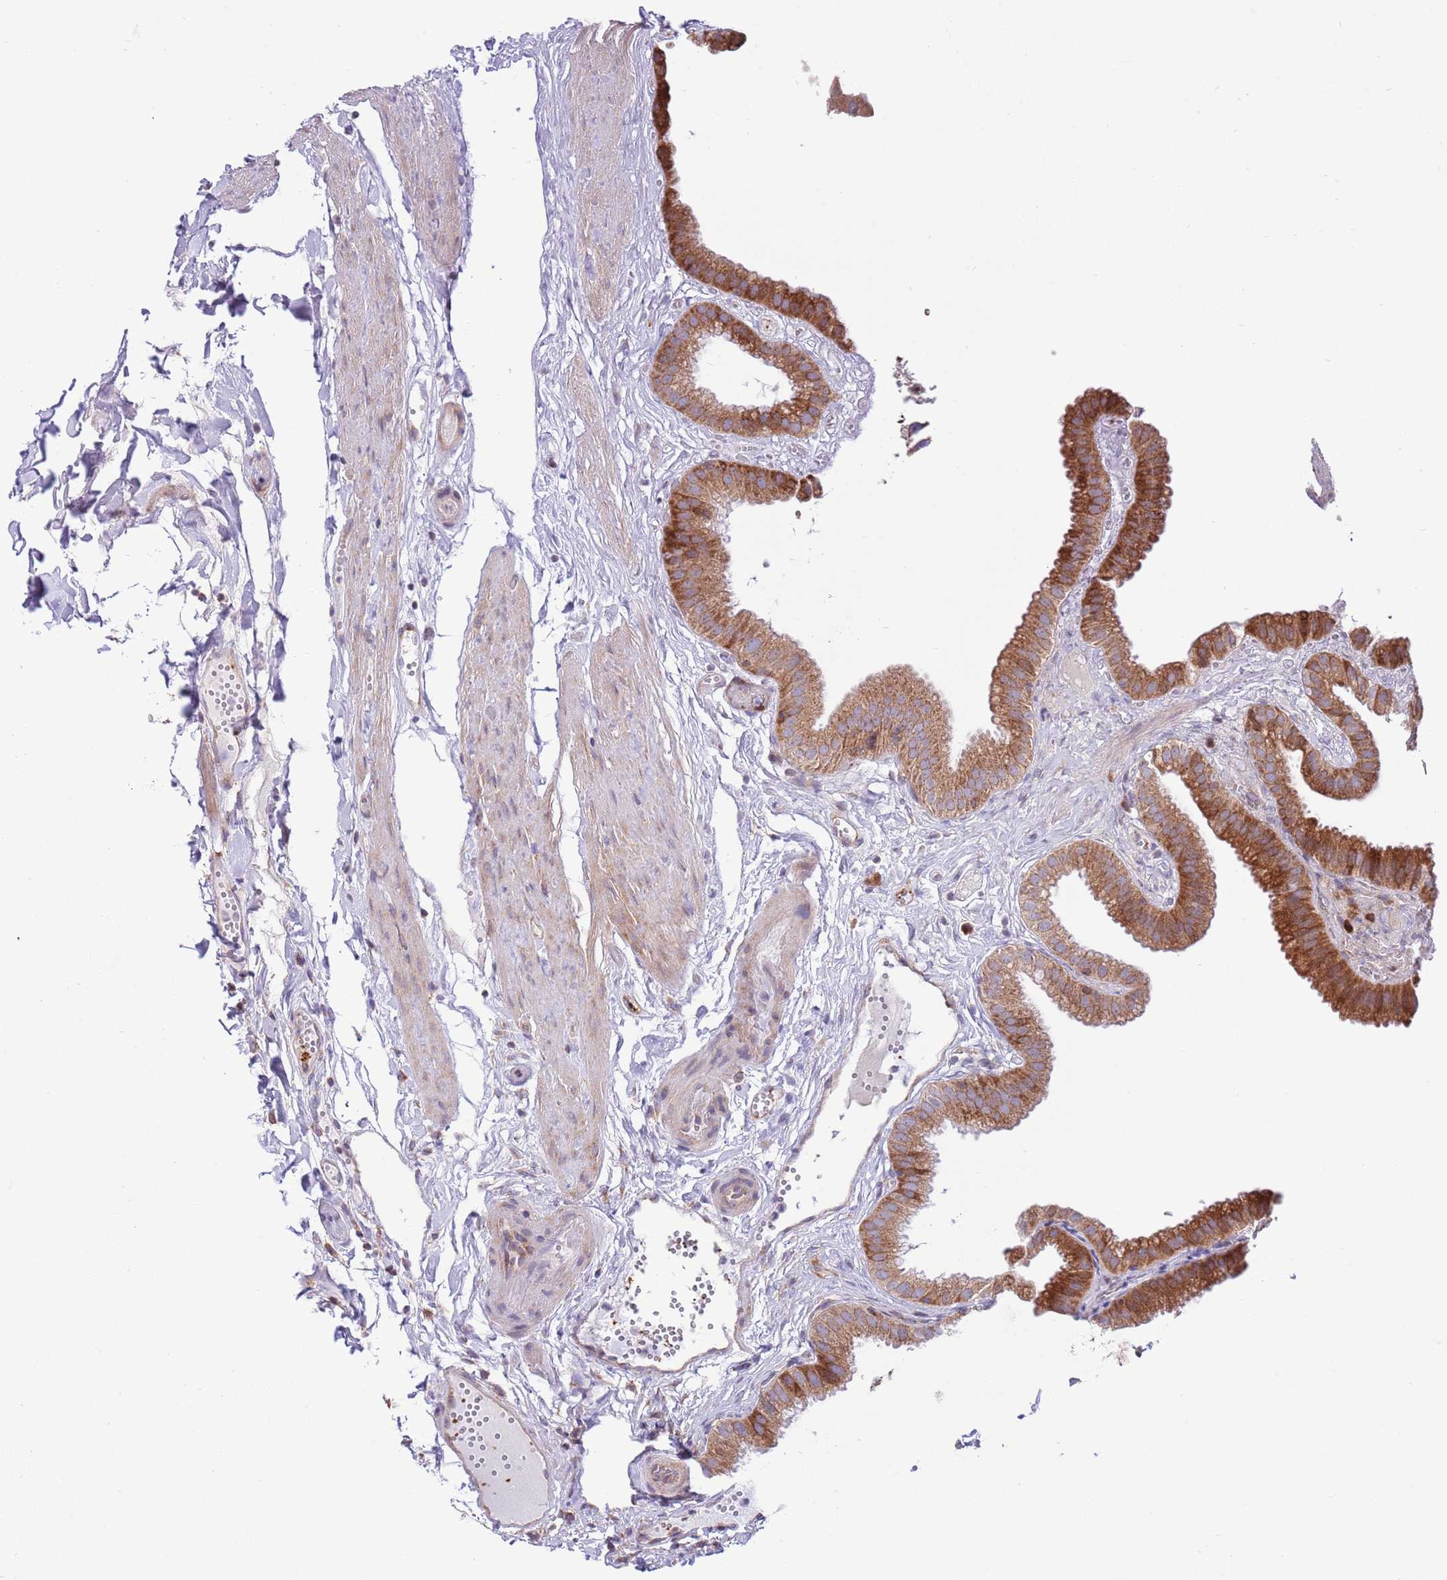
{"staining": {"intensity": "moderate", "quantity": ">75%", "location": "cytoplasmic/membranous"}, "tissue": "gallbladder", "cell_type": "Glandular cells", "image_type": "normal", "snomed": [{"axis": "morphology", "description": "Normal tissue, NOS"}, {"axis": "topography", "description": "Gallbladder"}], "caption": "A brown stain labels moderate cytoplasmic/membranous staining of a protein in glandular cells of normal human gallbladder.", "gene": "DAND5", "patient": {"sex": "female", "age": 61}}